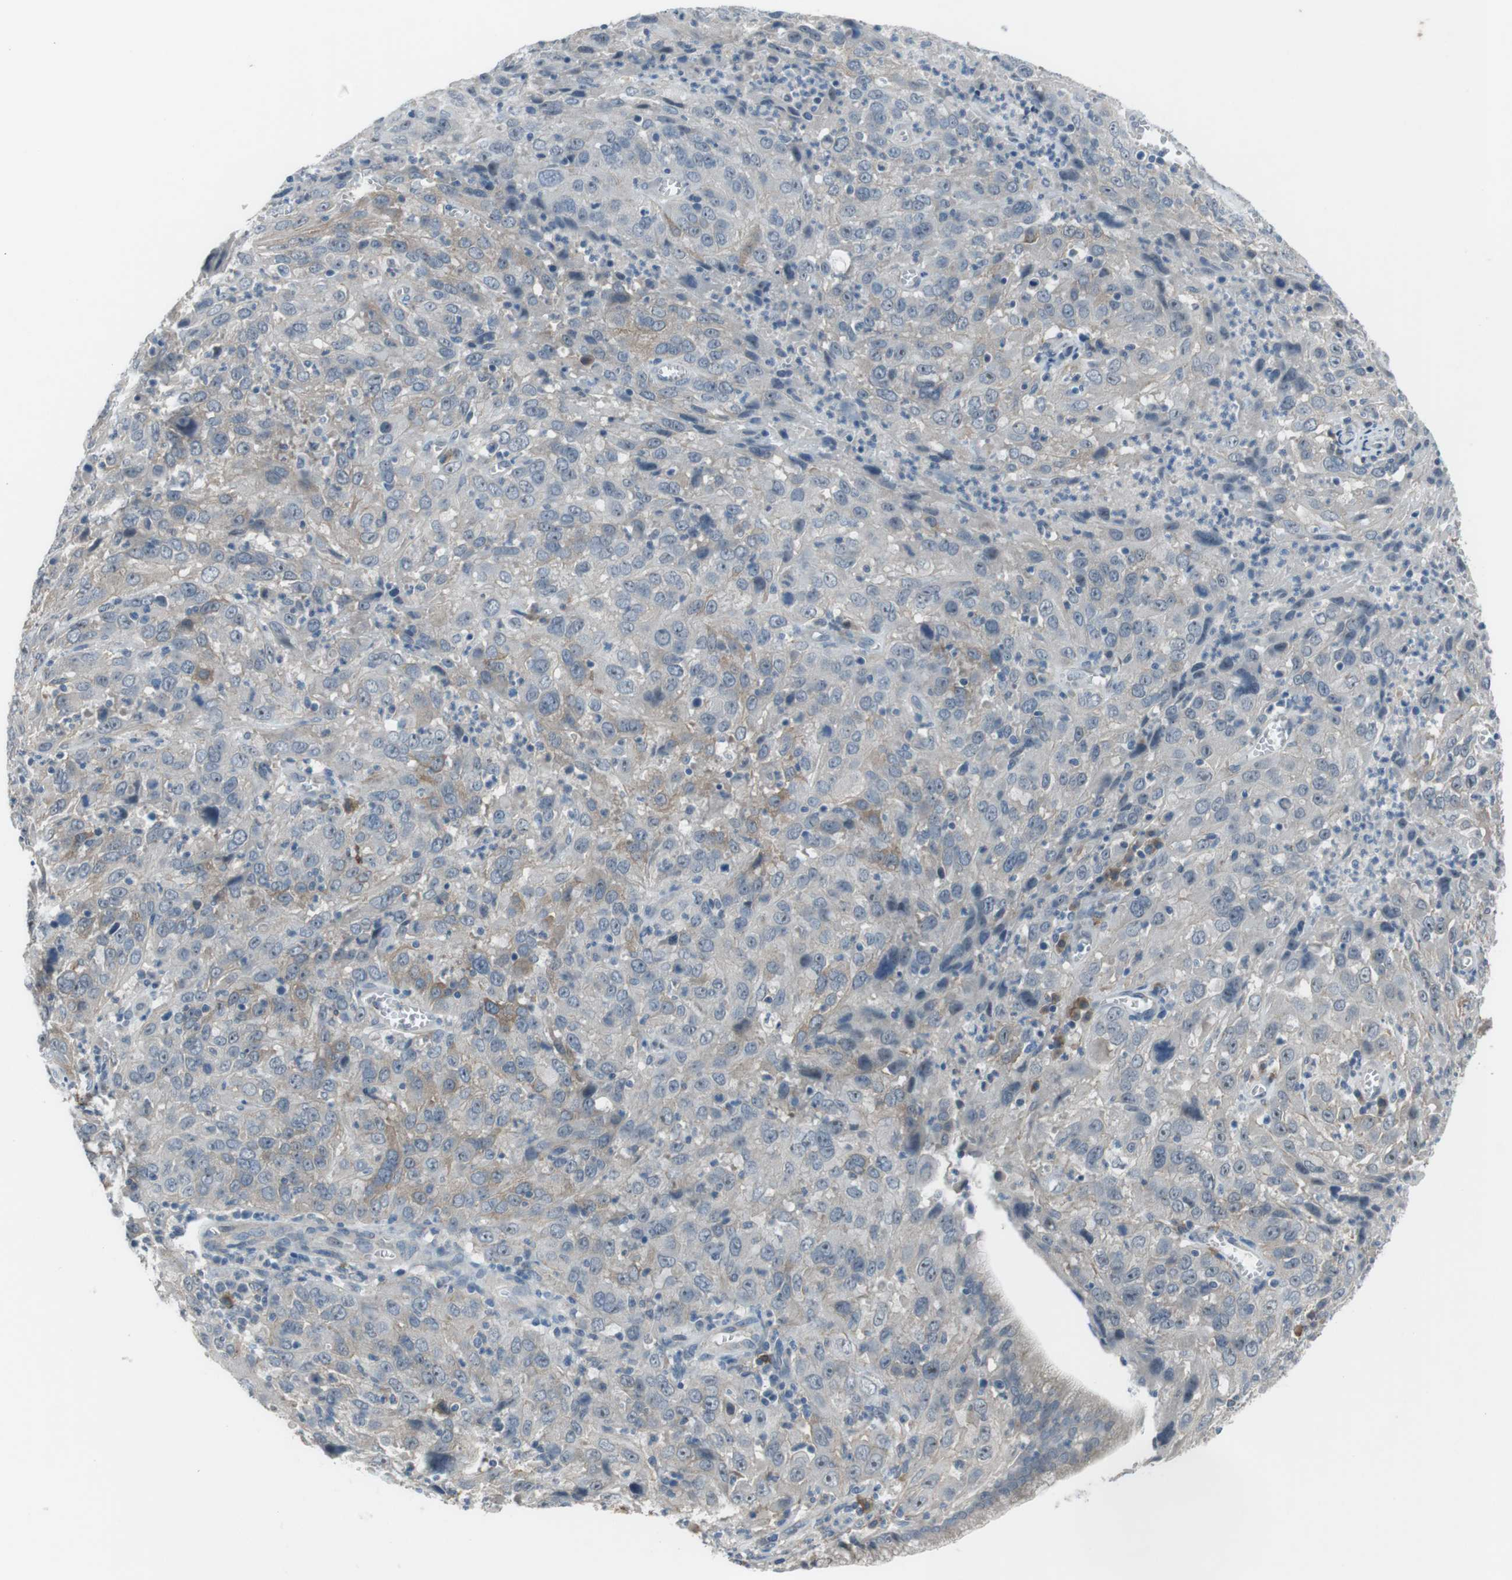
{"staining": {"intensity": "weak", "quantity": "<25%", "location": "cytoplasmic/membranous"}, "tissue": "cervical cancer", "cell_type": "Tumor cells", "image_type": "cancer", "snomed": [{"axis": "morphology", "description": "Squamous cell carcinoma, NOS"}, {"axis": "topography", "description": "Cervix"}], "caption": "The histopathology image displays no staining of tumor cells in squamous cell carcinoma (cervical).", "gene": "ANK2", "patient": {"sex": "female", "age": 32}}